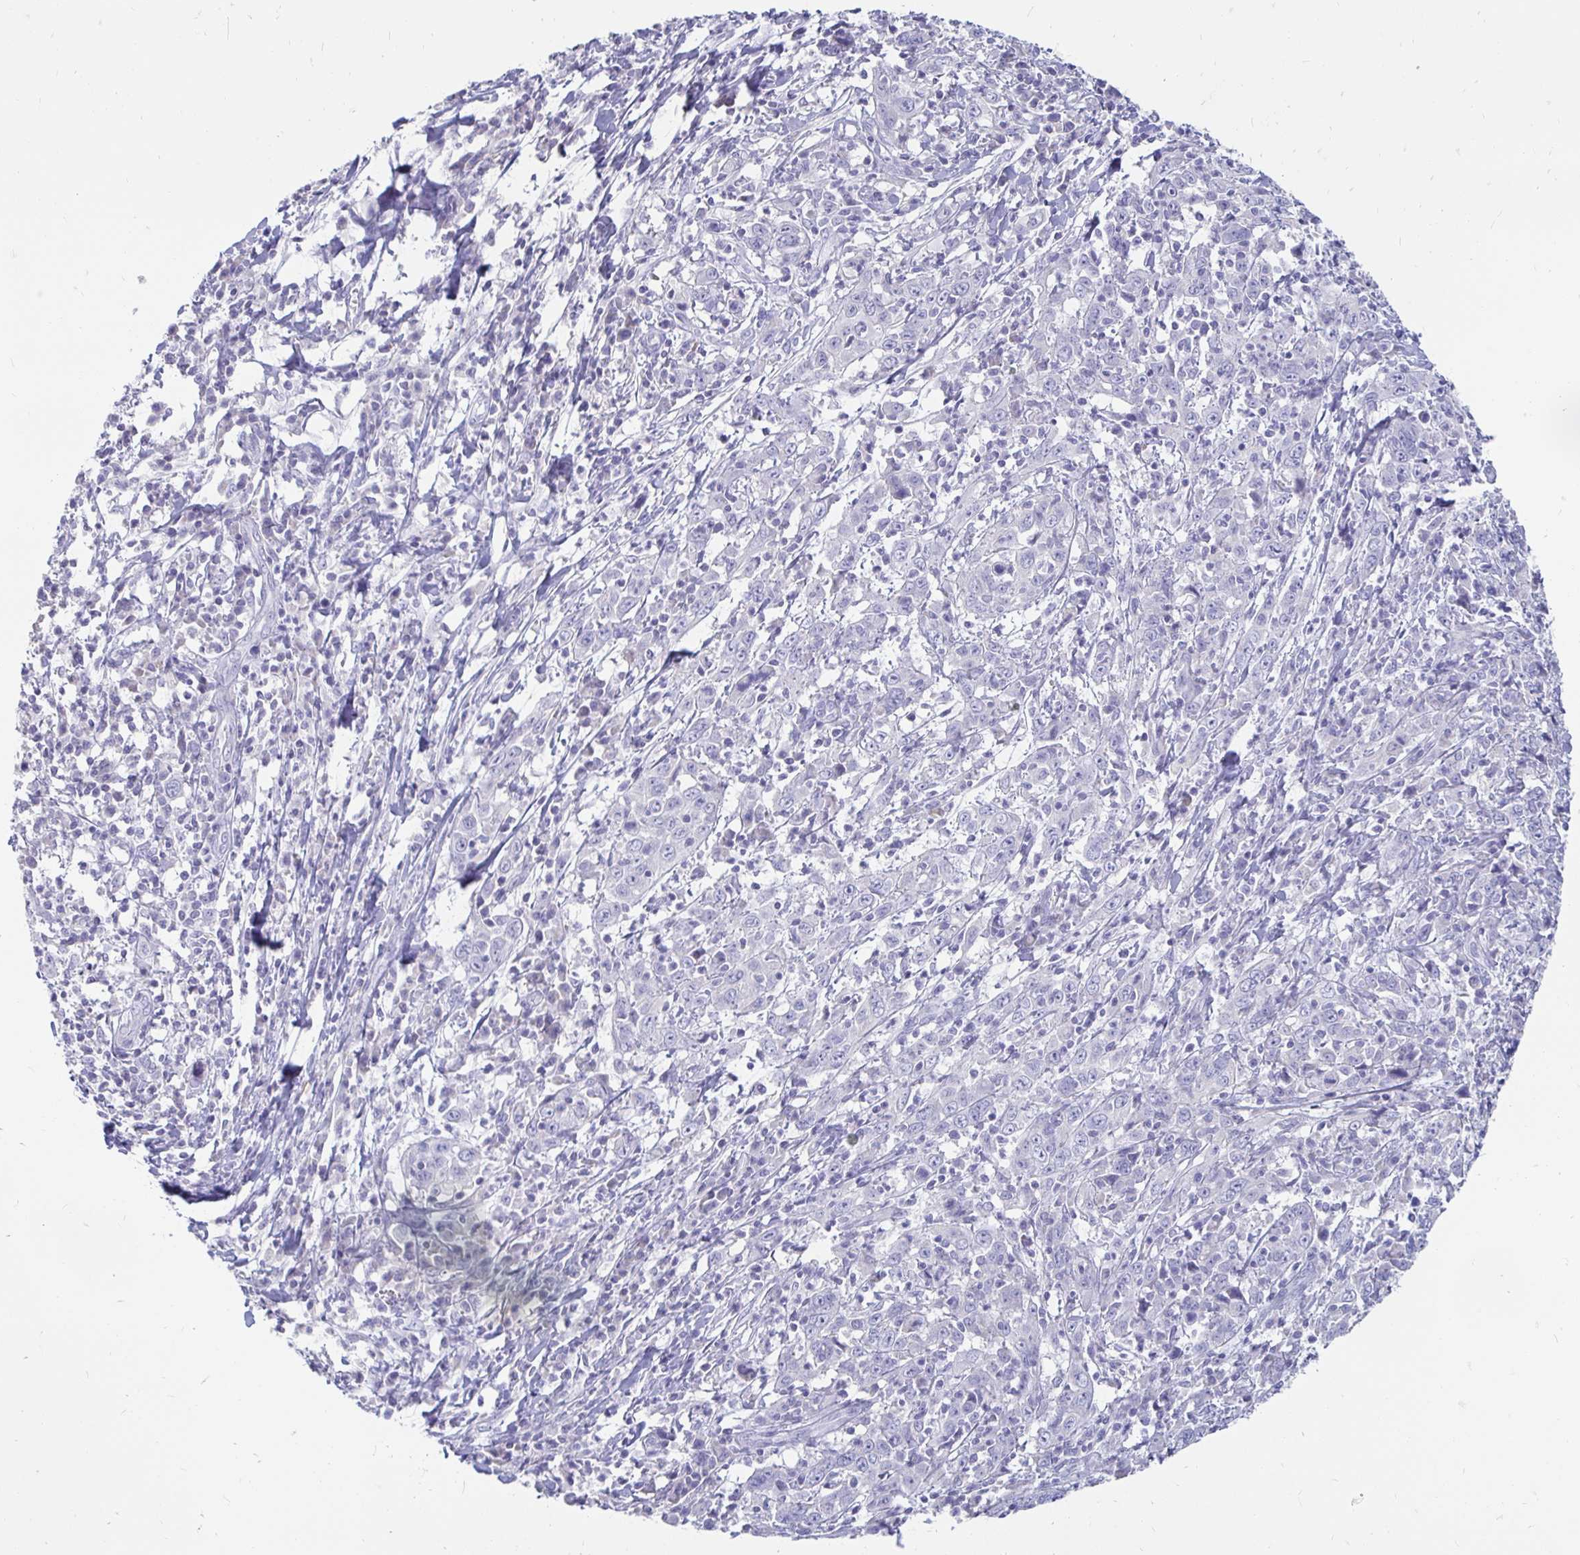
{"staining": {"intensity": "negative", "quantity": "none", "location": "none"}, "tissue": "cervical cancer", "cell_type": "Tumor cells", "image_type": "cancer", "snomed": [{"axis": "morphology", "description": "Squamous cell carcinoma, NOS"}, {"axis": "topography", "description": "Cervix"}], "caption": "There is no significant expression in tumor cells of cervical cancer.", "gene": "PEG10", "patient": {"sex": "female", "age": 46}}